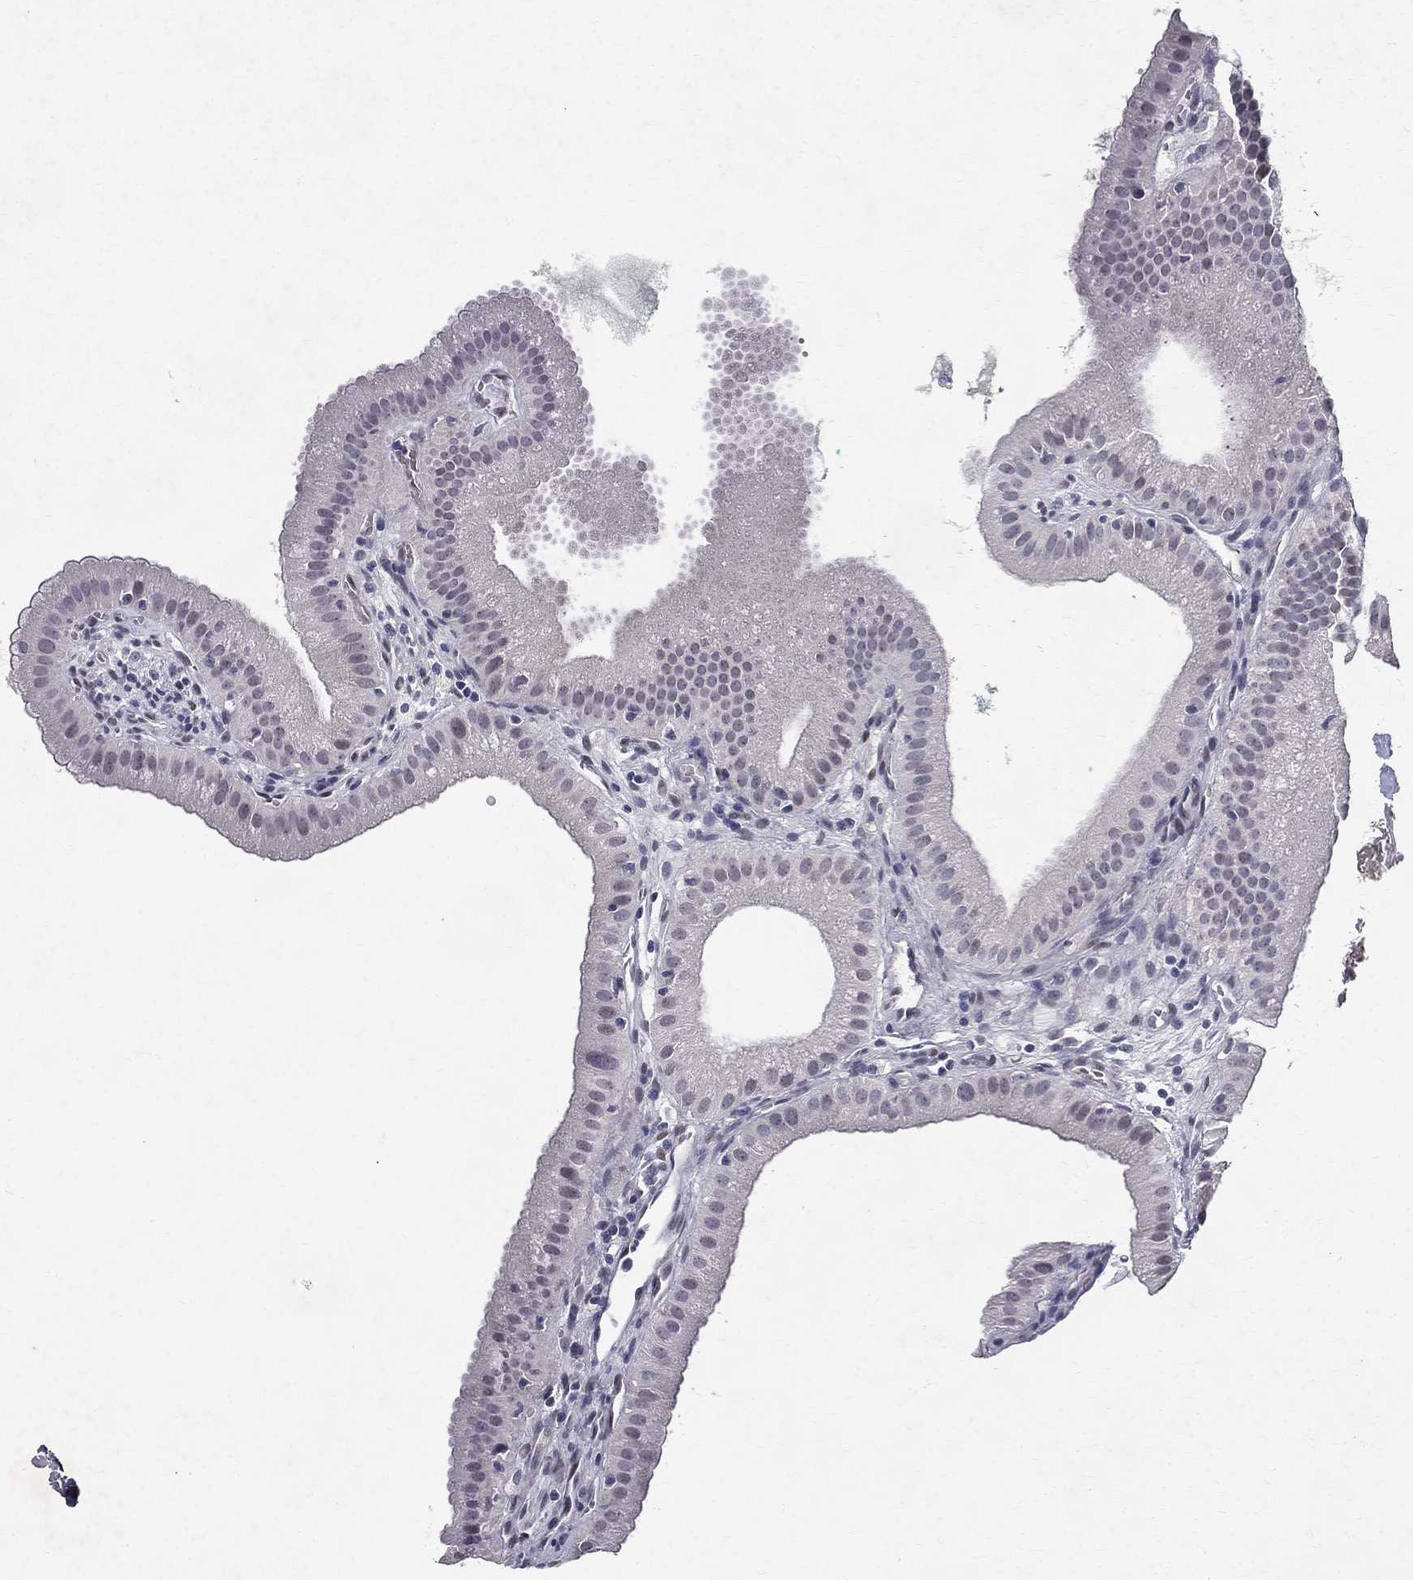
{"staining": {"intensity": "negative", "quantity": "none", "location": "none"}, "tissue": "gallbladder", "cell_type": "Glandular cells", "image_type": "normal", "snomed": [{"axis": "morphology", "description": "Normal tissue, NOS"}, {"axis": "topography", "description": "Gallbladder"}], "caption": "This is a photomicrograph of immunohistochemistry staining of benign gallbladder, which shows no positivity in glandular cells.", "gene": "RBFOX1", "patient": {"sex": "male", "age": 67}}